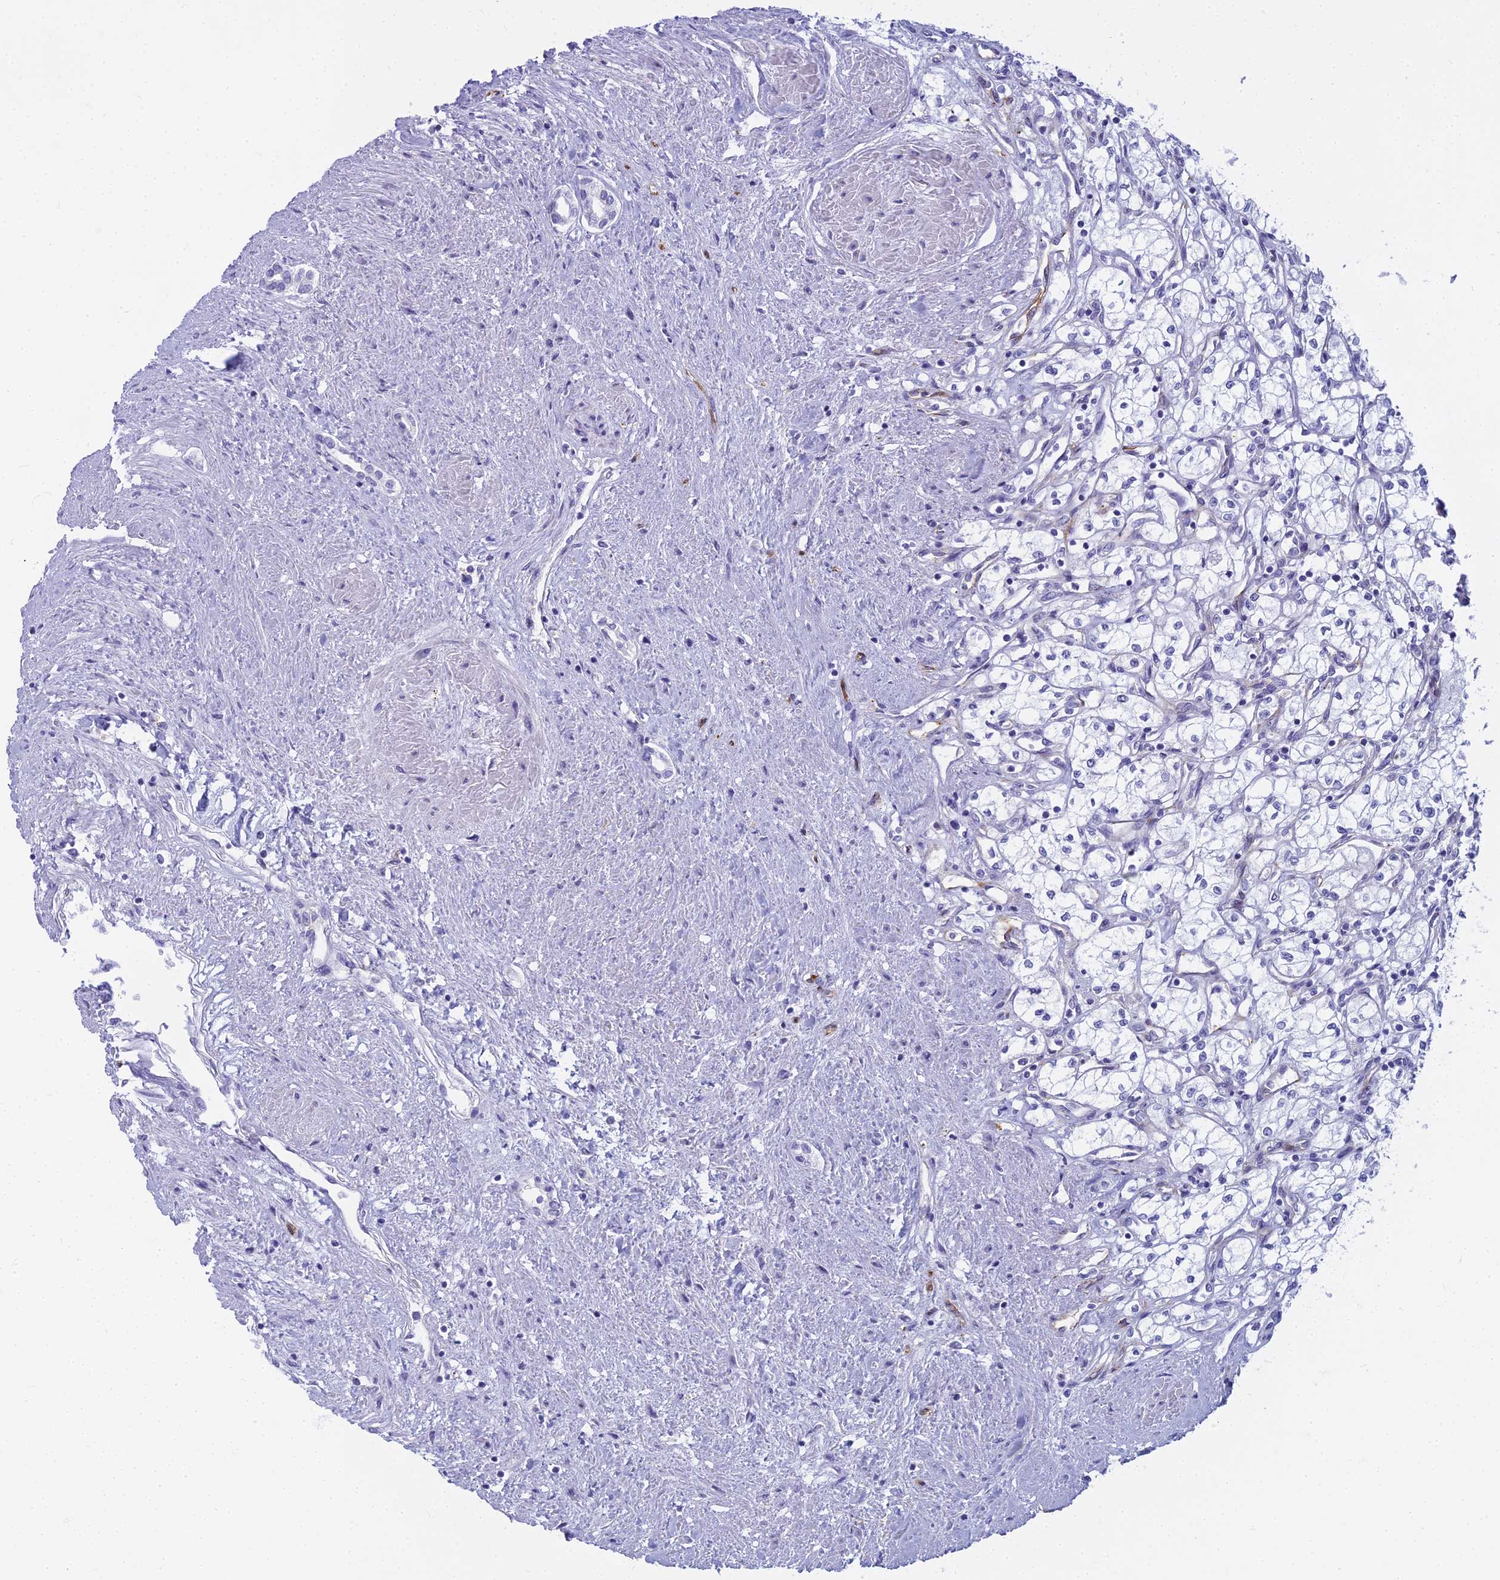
{"staining": {"intensity": "negative", "quantity": "none", "location": "none"}, "tissue": "renal cancer", "cell_type": "Tumor cells", "image_type": "cancer", "snomed": [{"axis": "morphology", "description": "Adenocarcinoma, NOS"}, {"axis": "topography", "description": "Kidney"}], "caption": "An image of human renal adenocarcinoma is negative for staining in tumor cells.", "gene": "EVI2A", "patient": {"sex": "male", "age": 59}}